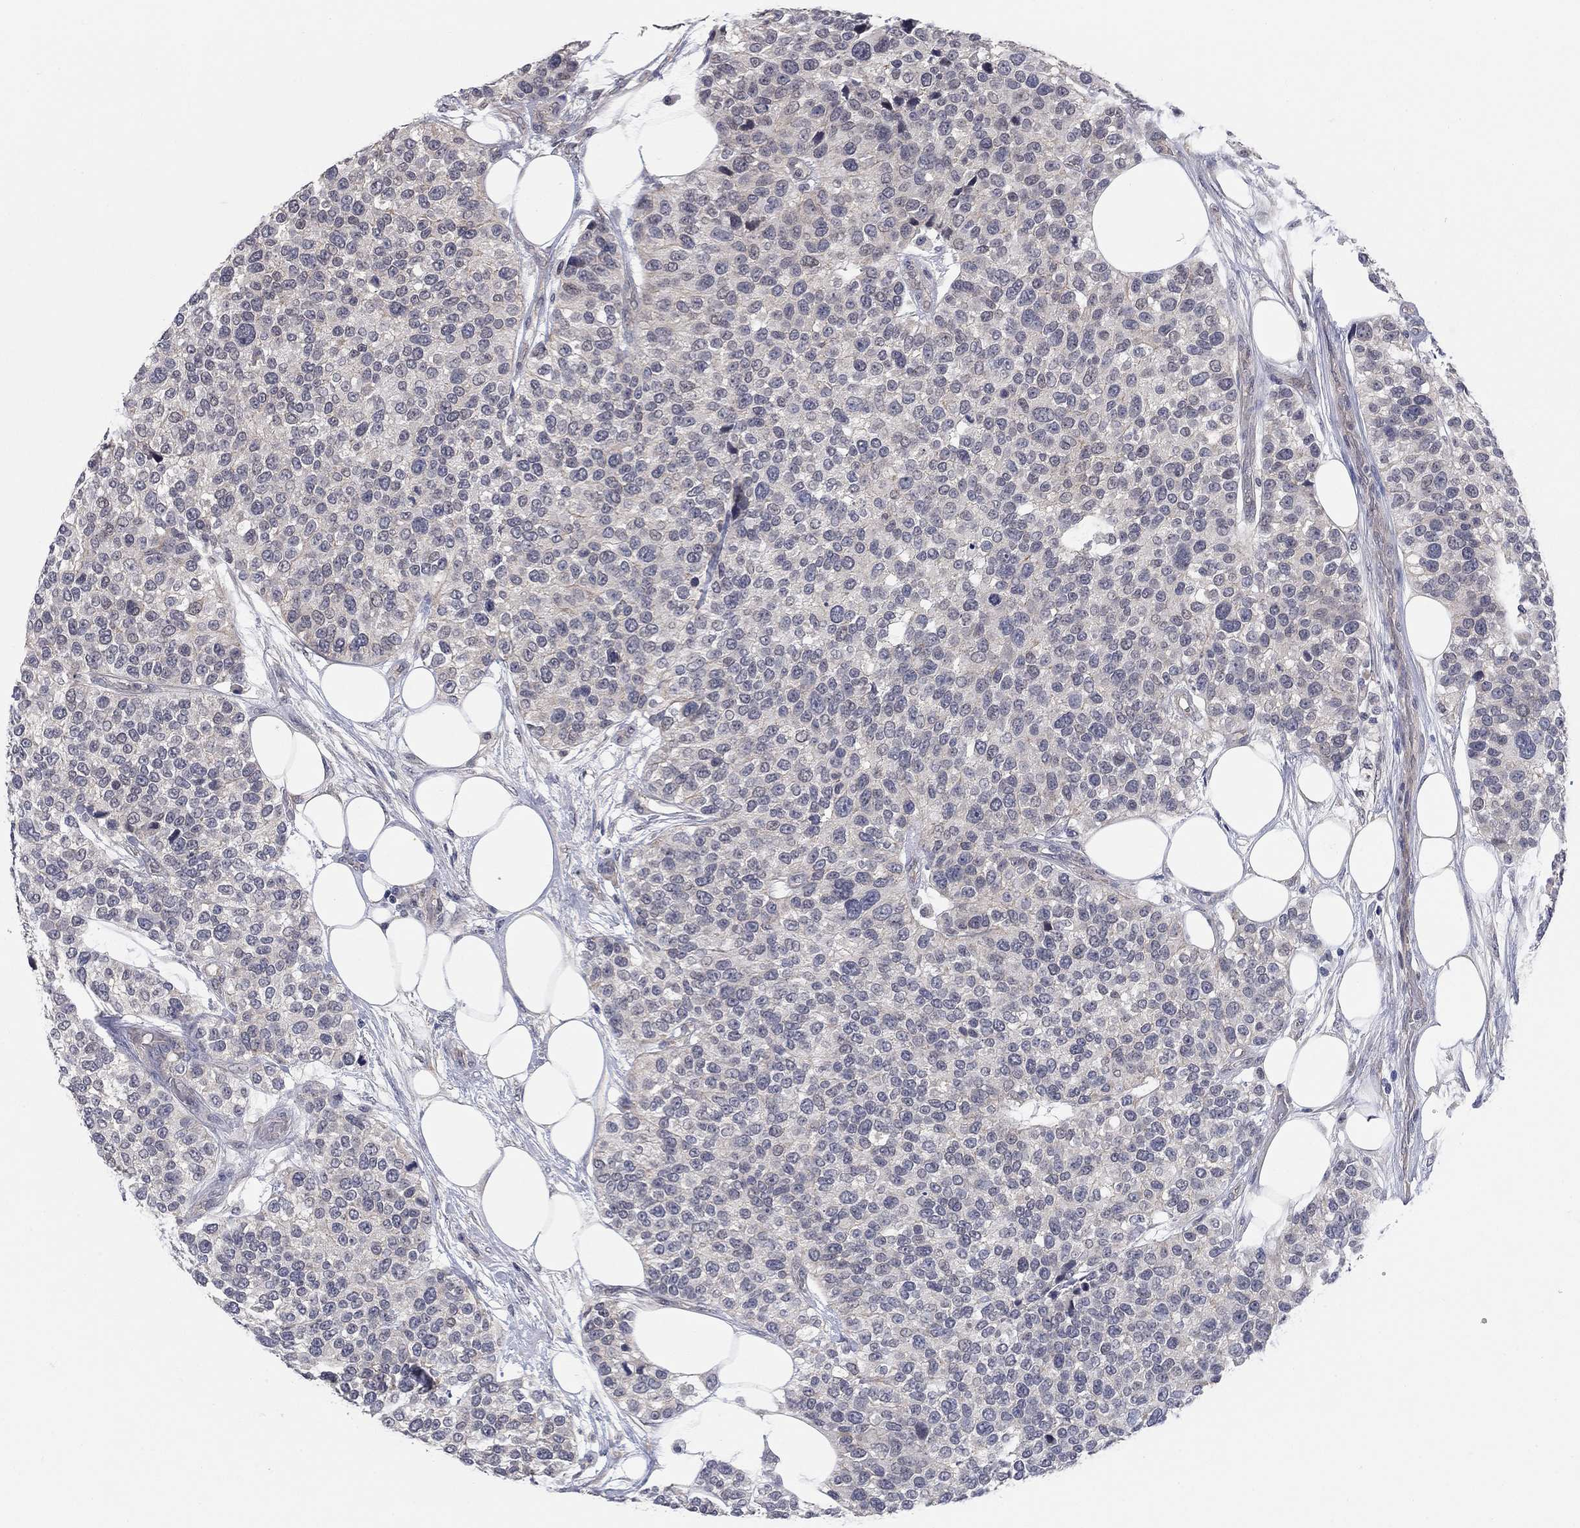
{"staining": {"intensity": "negative", "quantity": "none", "location": "none"}, "tissue": "urothelial cancer", "cell_type": "Tumor cells", "image_type": "cancer", "snomed": [{"axis": "morphology", "description": "Urothelial carcinoma, High grade"}, {"axis": "topography", "description": "Urinary bladder"}], "caption": "Tumor cells are negative for brown protein staining in high-grade urothelial carcinoma.", "gene": "WASF3", "patient": {"sex": "male", "age": 77}}